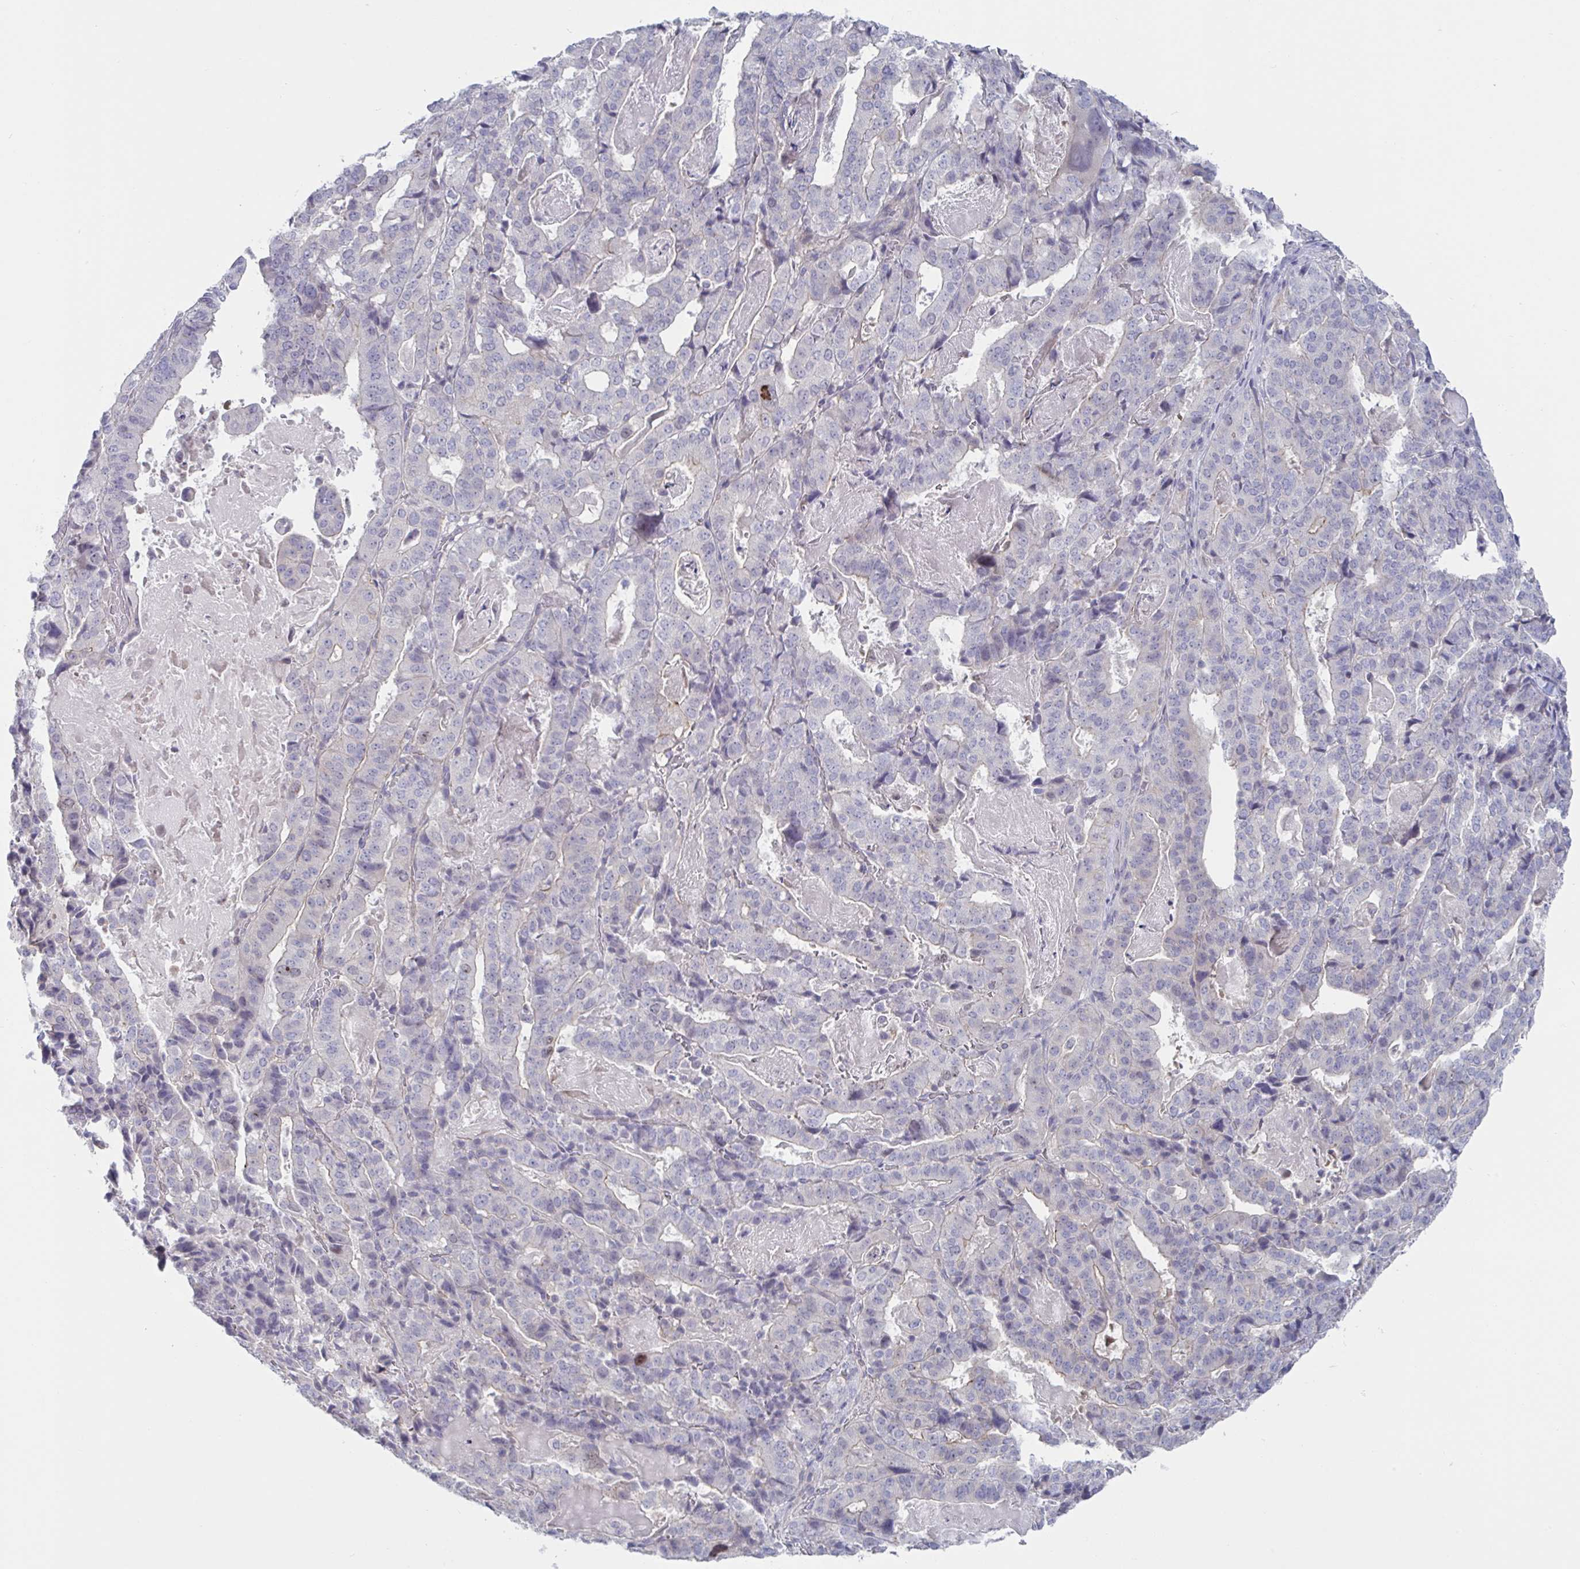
{"staining": {"intensity": "negative", "quantity": "none", "location": "none"}, "tissue": "stomach cancer", "cell_type": "Tumor cells", "image_type": "cancer", "snomed": [{"axis": "morphology", "description": "Adenocarcinoma, NOS"}, {"axis": "topography", "description": "Stomach"}], "caption": "The image shows no significant positivity in tumor cells of stomach cancer (adenocarcinoma). (DAB IHC visualized using brightfield microscopy, high magnification).", "gene": "STK26", "patient": {"sex": "male", "age": 48}}